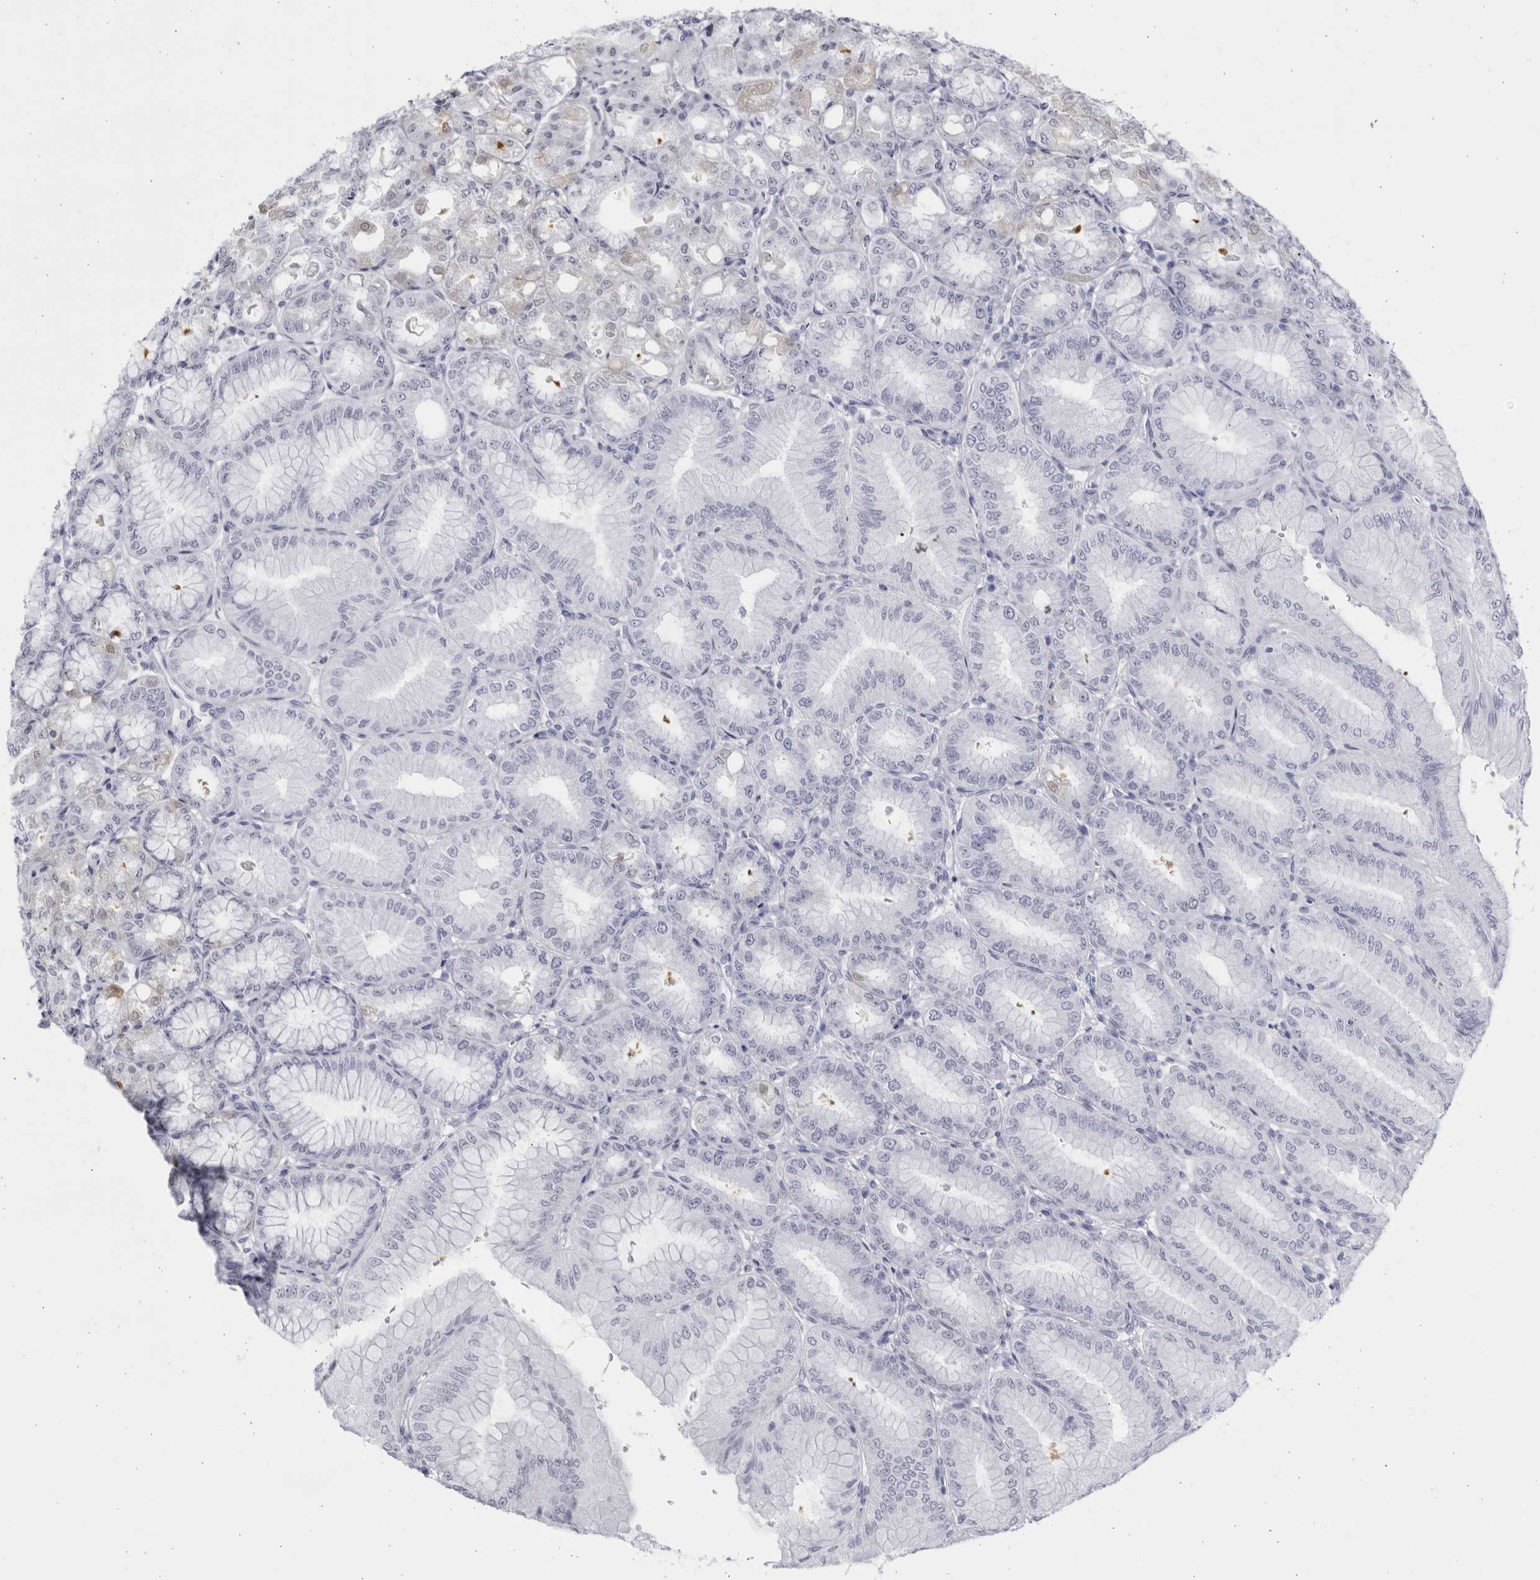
{"staining": {"intensity": "negative", "quantity": "none", "location": "none"}, "tissue": "stomach", "cell_type": "Glandular cells", "image_type": "normal", "snomed": [{"axis": "morphology", "description": "Normal tissue, NOS"}, {"axis": "topography", "description": "Stomach, lower"}], "caption": "The histopathology image demonstrates no significant staining in glandular cells of stomach.", "gene": "CCDC181", "patient": {"sex": "male", "age": 71}}